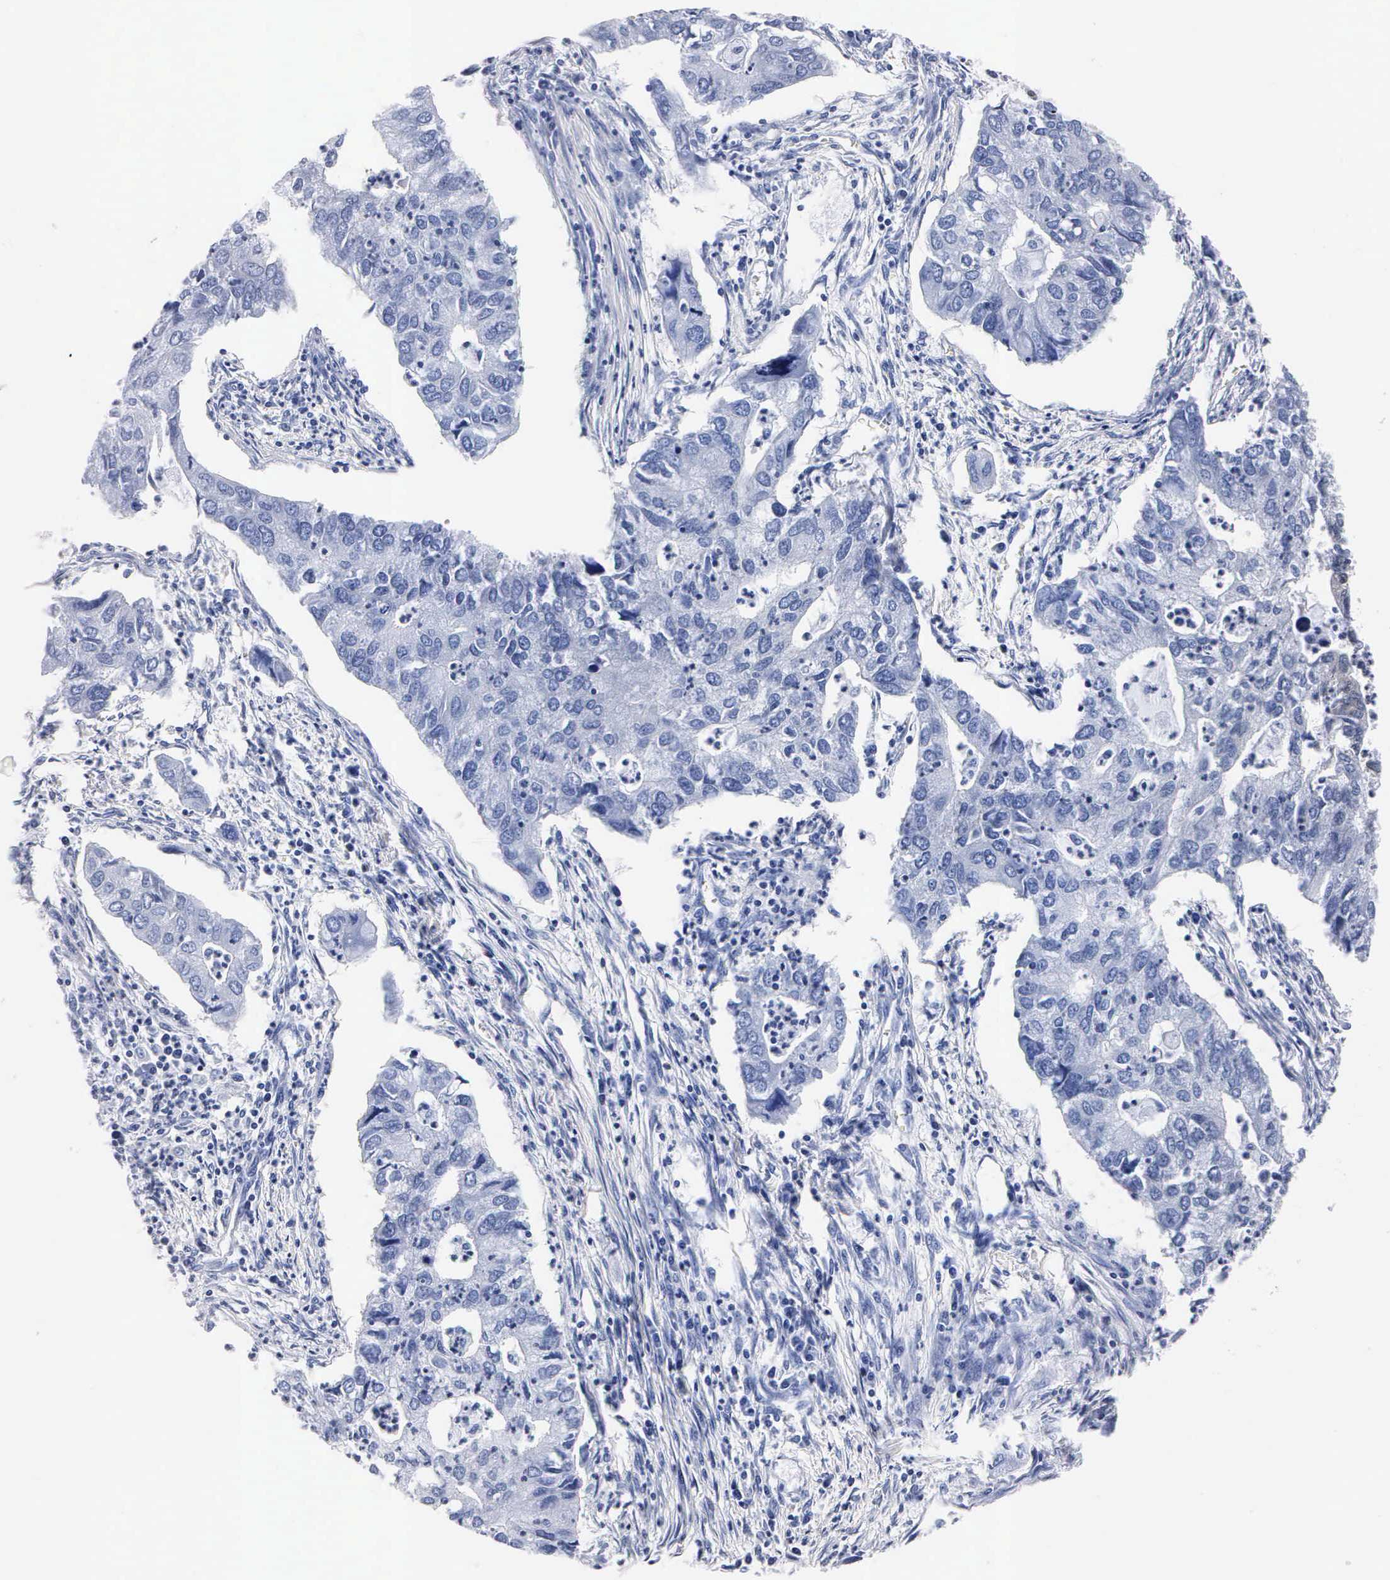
{"staining": {"intensity": "negative", "quantity": "none", "location": "none"}, "tissue": "lung cancer", "cell_type": "Tumor cells", "image_type": "cancer", "snomed": [{"axis": "morphology", "description": "Adenocarcinoma, NOS"}, {"axis": "topography", "description": "Lung"}], "caption": "This is a photomicrograph of immunohistochemistry staining of adenocarcinoma (lung), which shows no positivity in tumor cells.", "gene": "ENO2", "patient": {"sex": "male", "age": 48}}